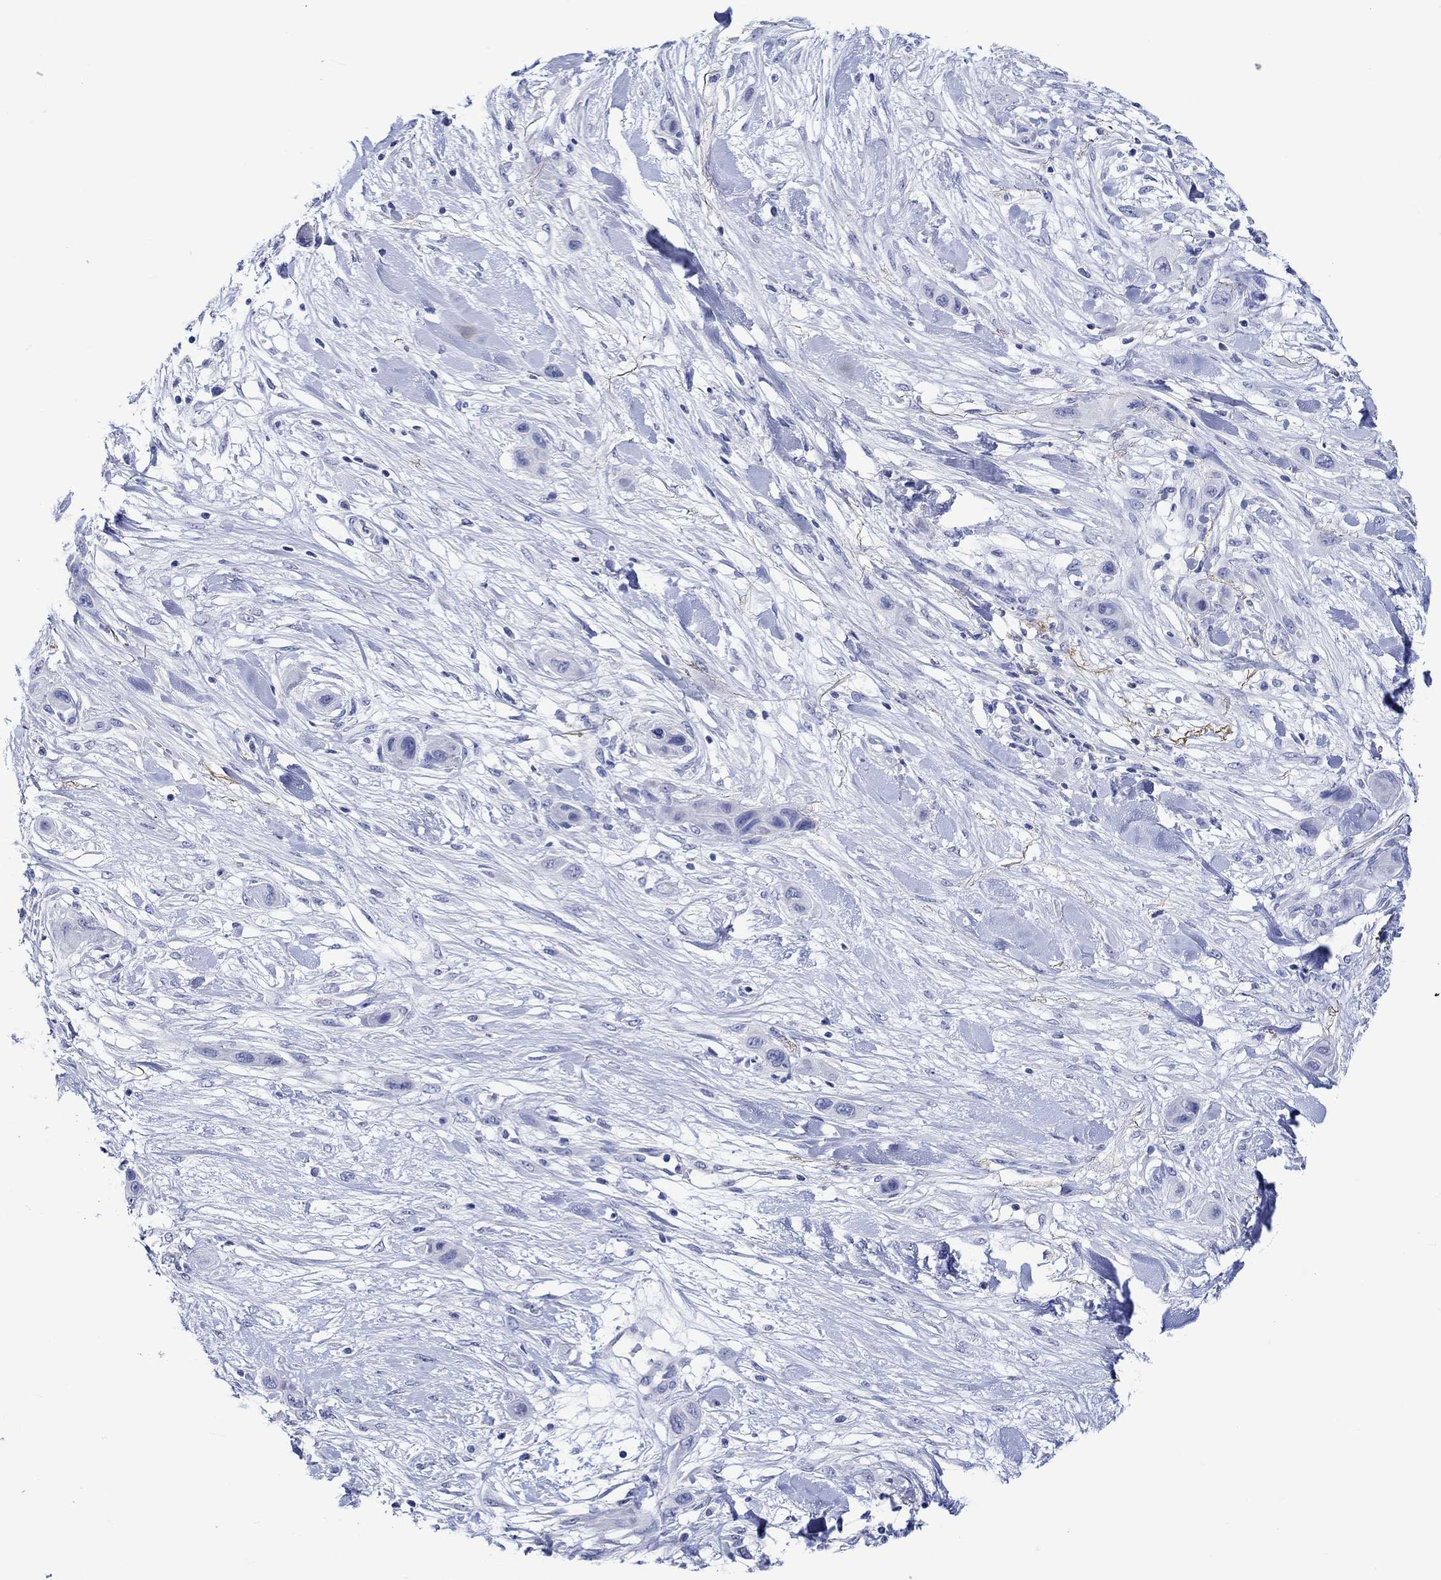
{"staining": {"intensity": "negative", "quantity": "none", "location": "none"}, "tissue": "skin cancer", "cell_type": "Tumor cells", "image_type": "cancer", "snomed": [{"axis": "morphology", "description": "Squamous cell carcinoma, NOS"}, {"axis": "topography", "description": "Skin"}], "caption": "The IHC image has no significant expression in tumor cells of skin cancer (squamous cell carcinoma) tissue.", "gene": "KLHL35", "patient": {"sex": "male", "age": 79}}